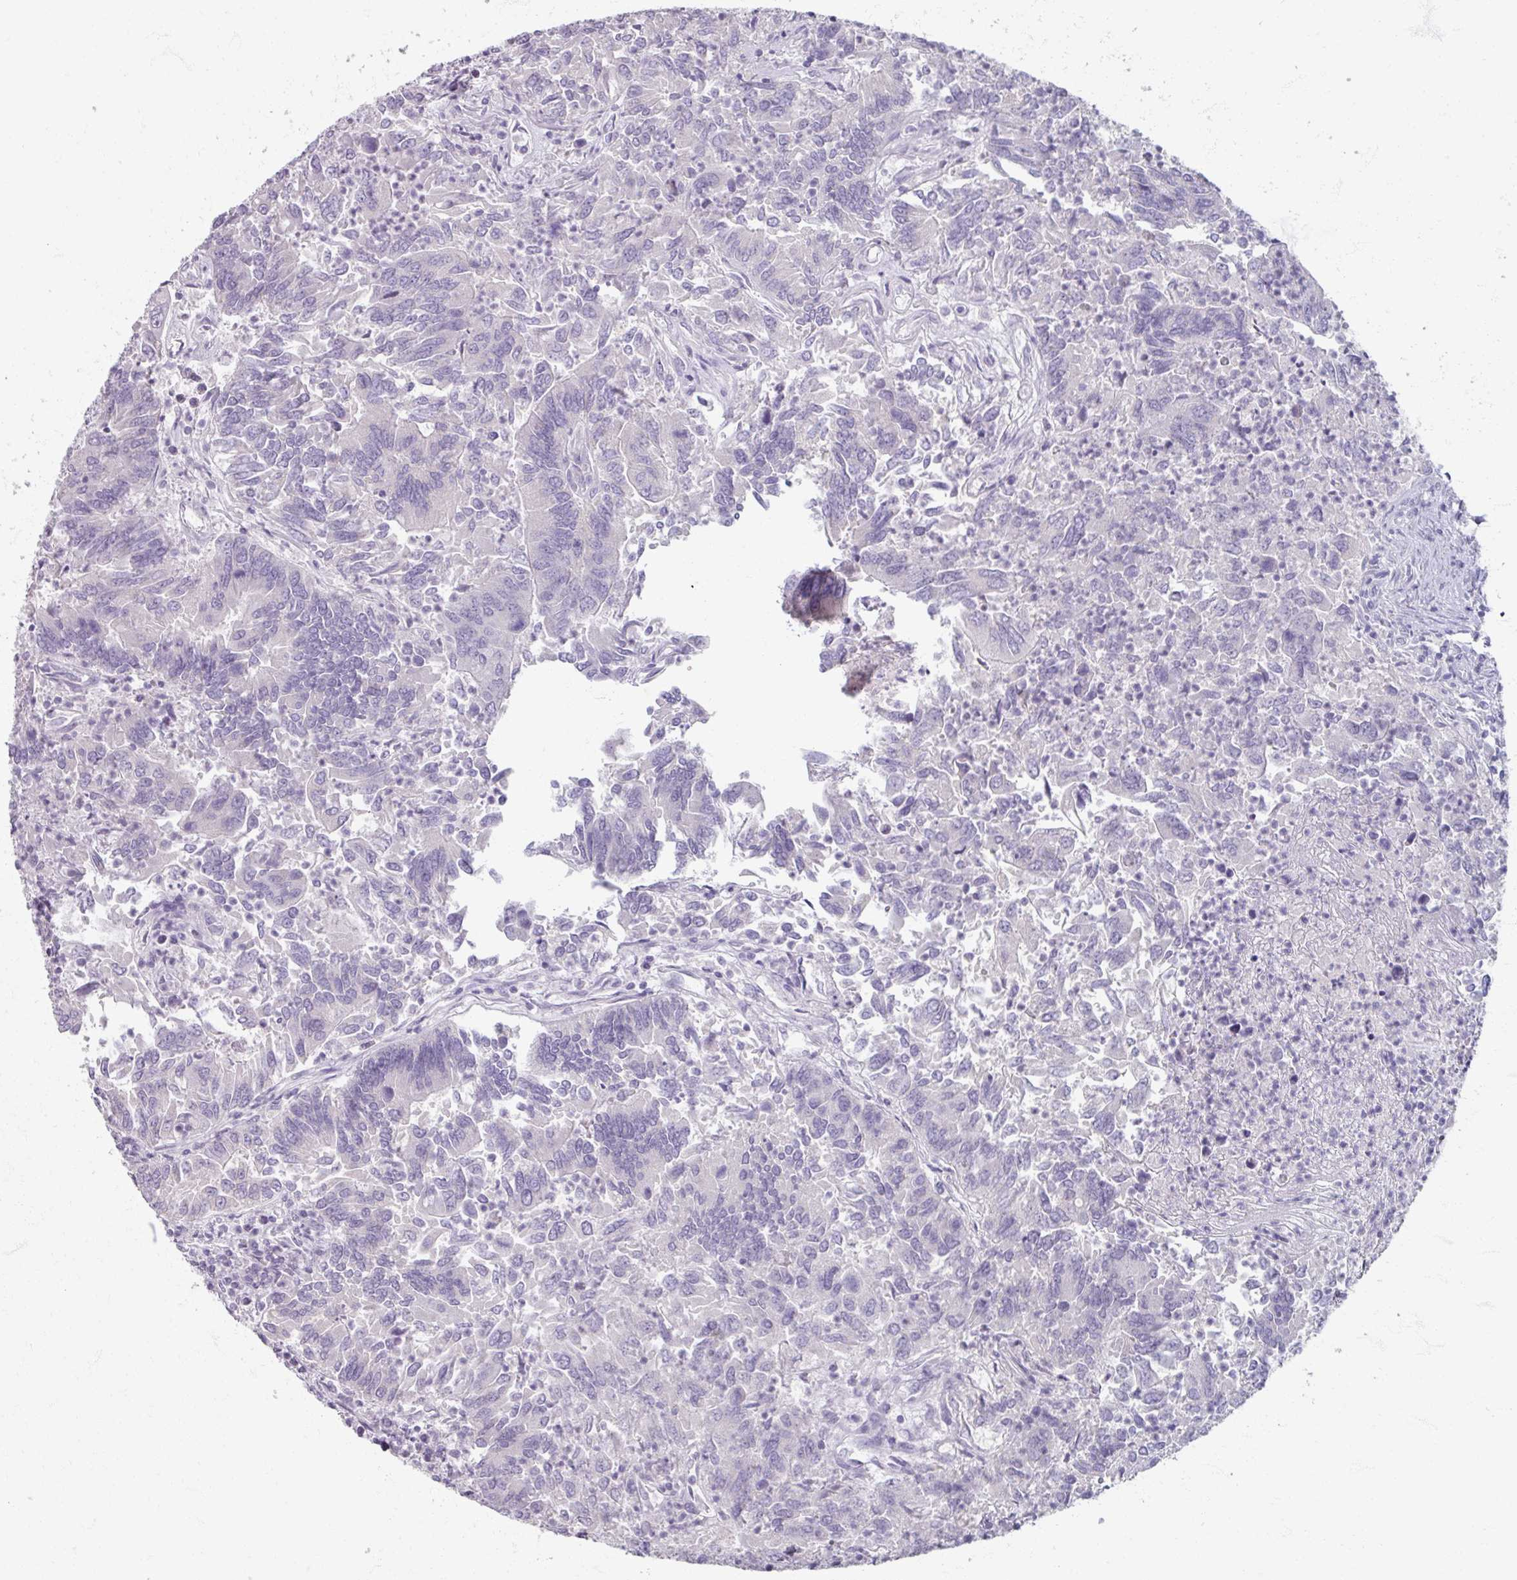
{"staining": {"intensity": "negative", "quantity": "none", "location": "none"}, "tissue": "colorectal cancer", "cell_type": "Tumor cells", "image_type": "cancer", "snomed": [{"axis": "morphology", "description": "Adenocarcinoma, NOS"}, {"axis": "topography", "description": "Colon"}], "caption": "DAB immunohistochemical staining of human colorectal adenocarcinoma demonstrates no significant positivity in tumor cells.", "gene": "TG", "patient": {"sex": "female", "age": 67}}